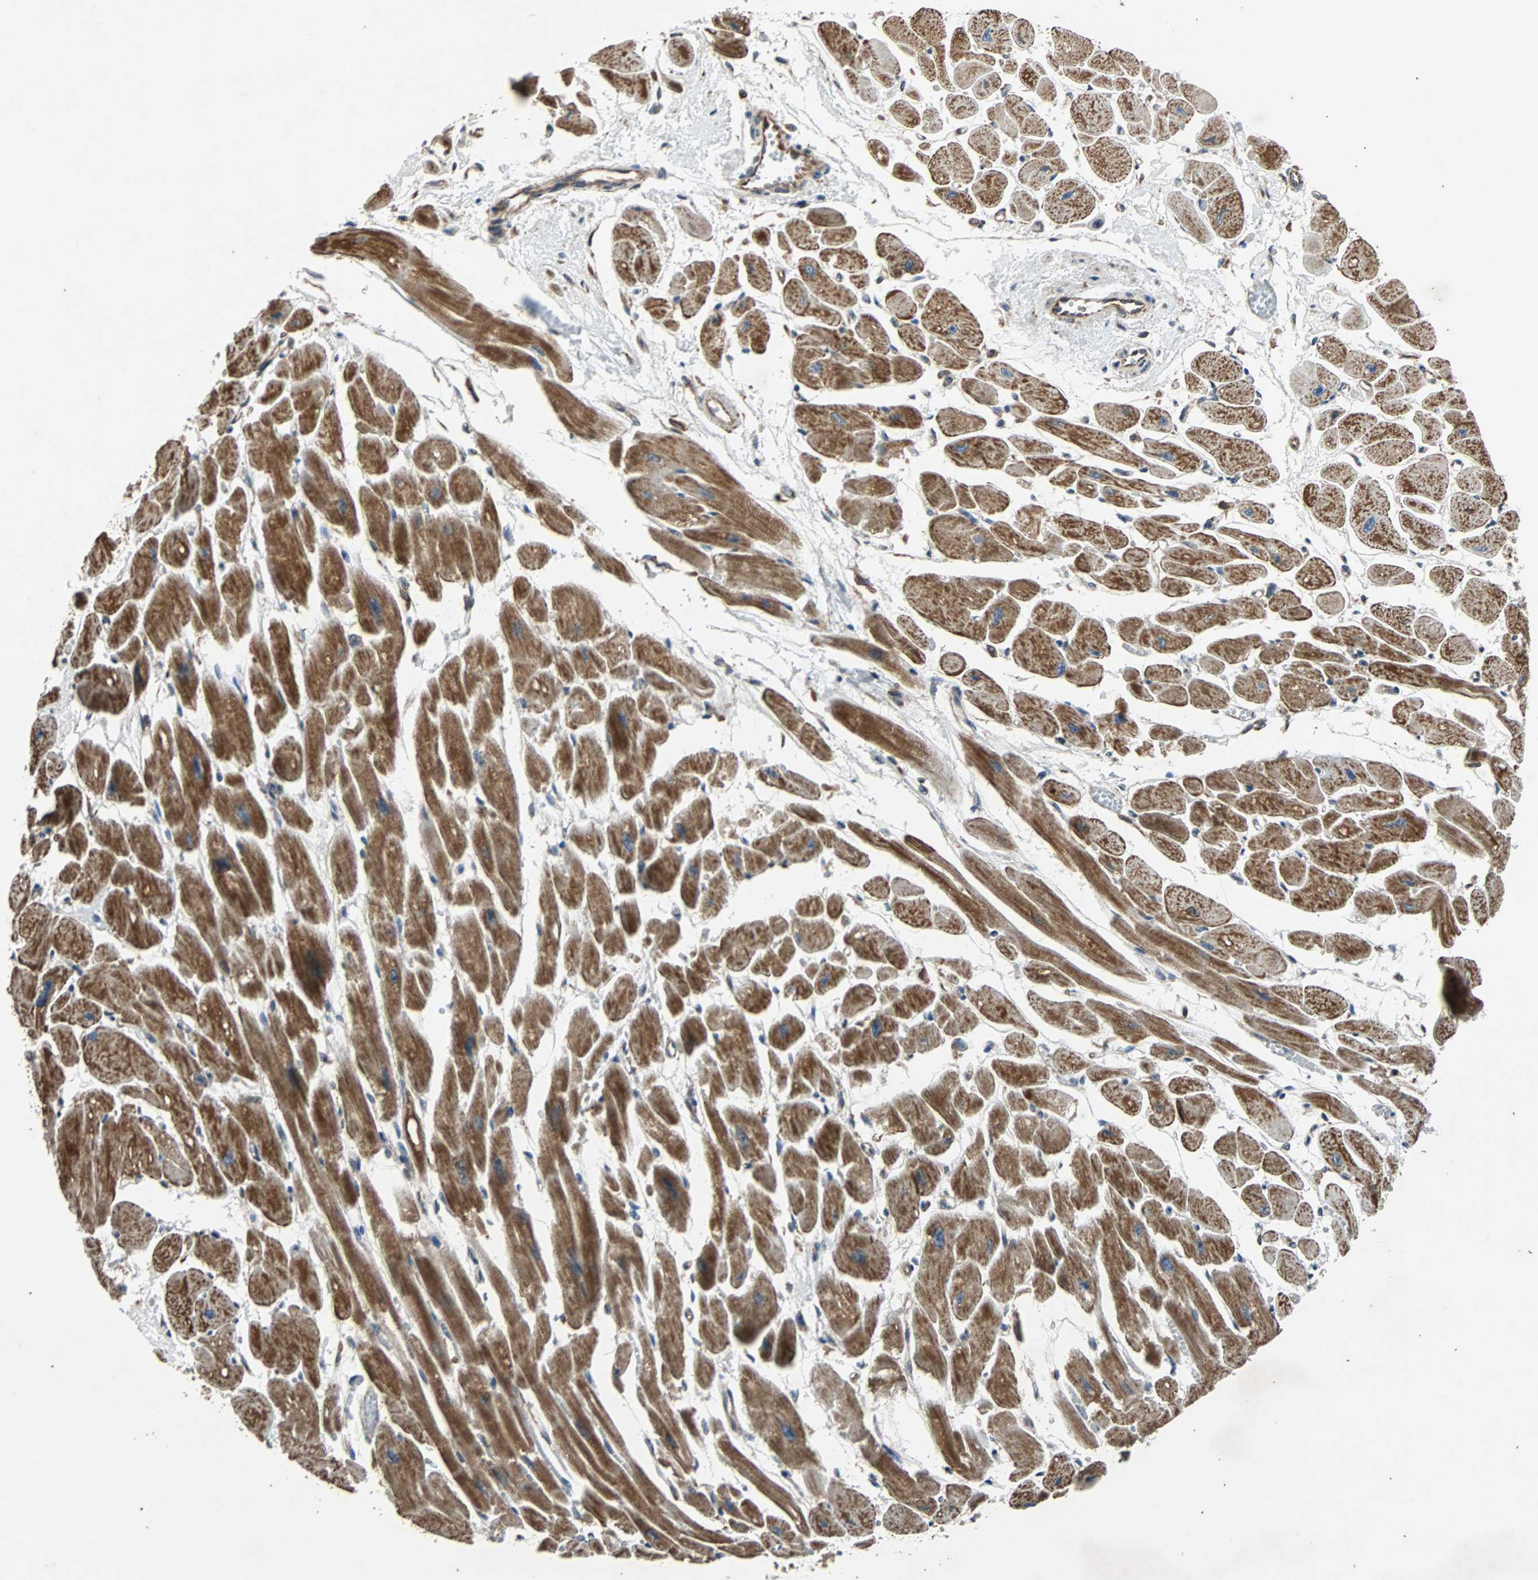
{"staining": {"intensity": "moderate", "quantity": ">75%", "location": "cytoplasmic/membranous"}, "tissue": "heart muscle", "cell_type": "Cardiomyocytes", "image_type": "normal", "snomed": [{"axis": "morphology", "description": "Normal tissue, NOS"}, {"axis": "topography", "description": "Heart"}], "caption": "The immunohistochemical stain shows moderate cytoplasmic/membranous expression in cardiomyocytes of benign heart muscle. (Brightfield microscopy of DAB IHC at high magnification).", "gene": "ACTR3", "patient": {"sex": "female", "age": 54}}